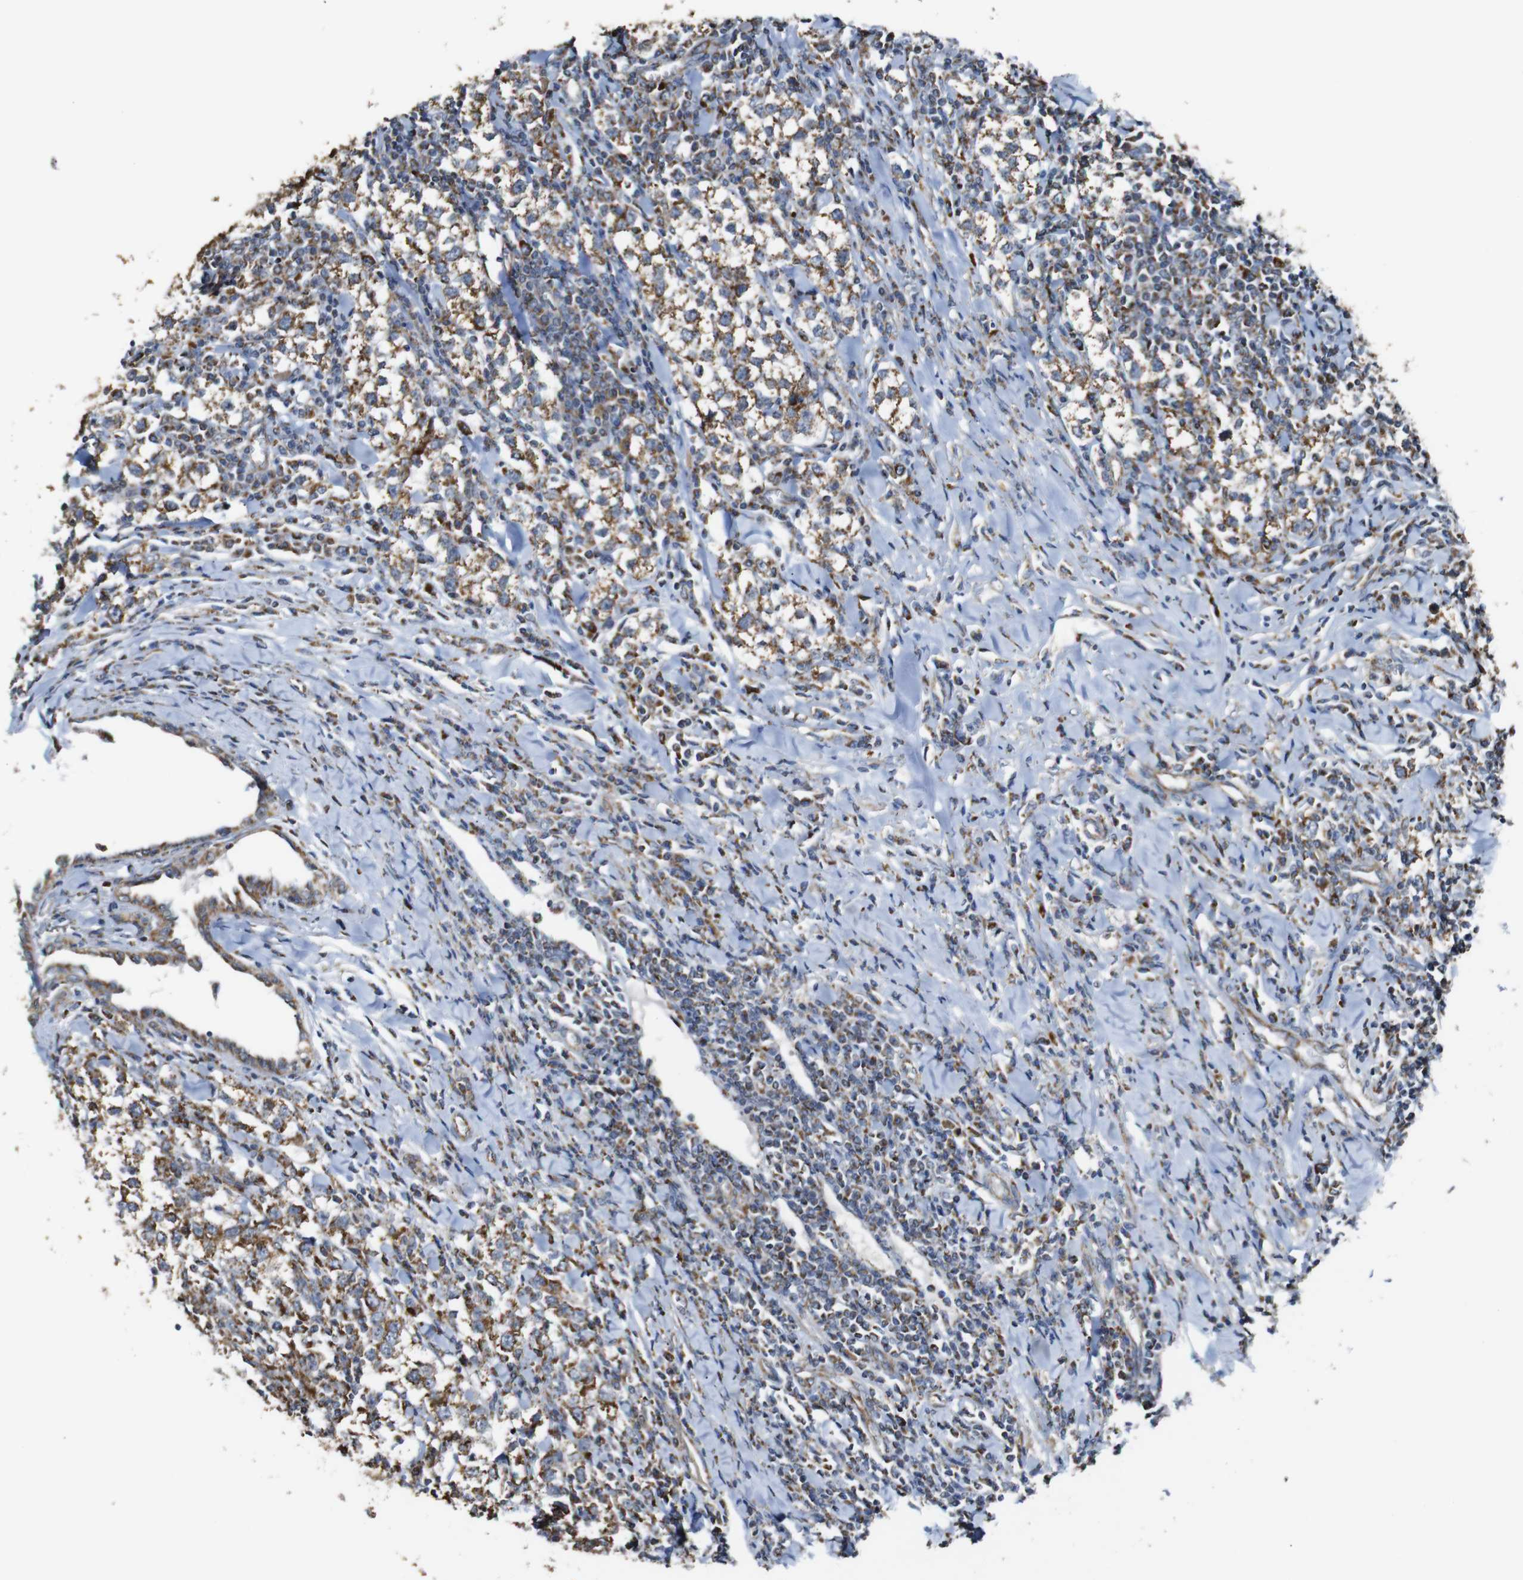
{"staining": {"intensity": "moderate", "quantity": ">75%", "location": "cytoplasmic/membranous"}, "tissue": "testis cancer", "cell_type": "Tumor cells", "image_type": "cancer", "snomed": [{"axis": "morphology", "description": "Seminoma, NOS"}, {"axis": "morphology", "description": "Carcinoma, Embryonal, NOS"}, {"axis": "topography", "description": "Testis"}], "caption": "This is a histology image of immunohistochemistry staining of testis cancer, which shows moderate staining in the cytoplasmic/membranous of tumor cells.", "gene": "NR3C2", "patient": {"sex": "male", "age": 36}}